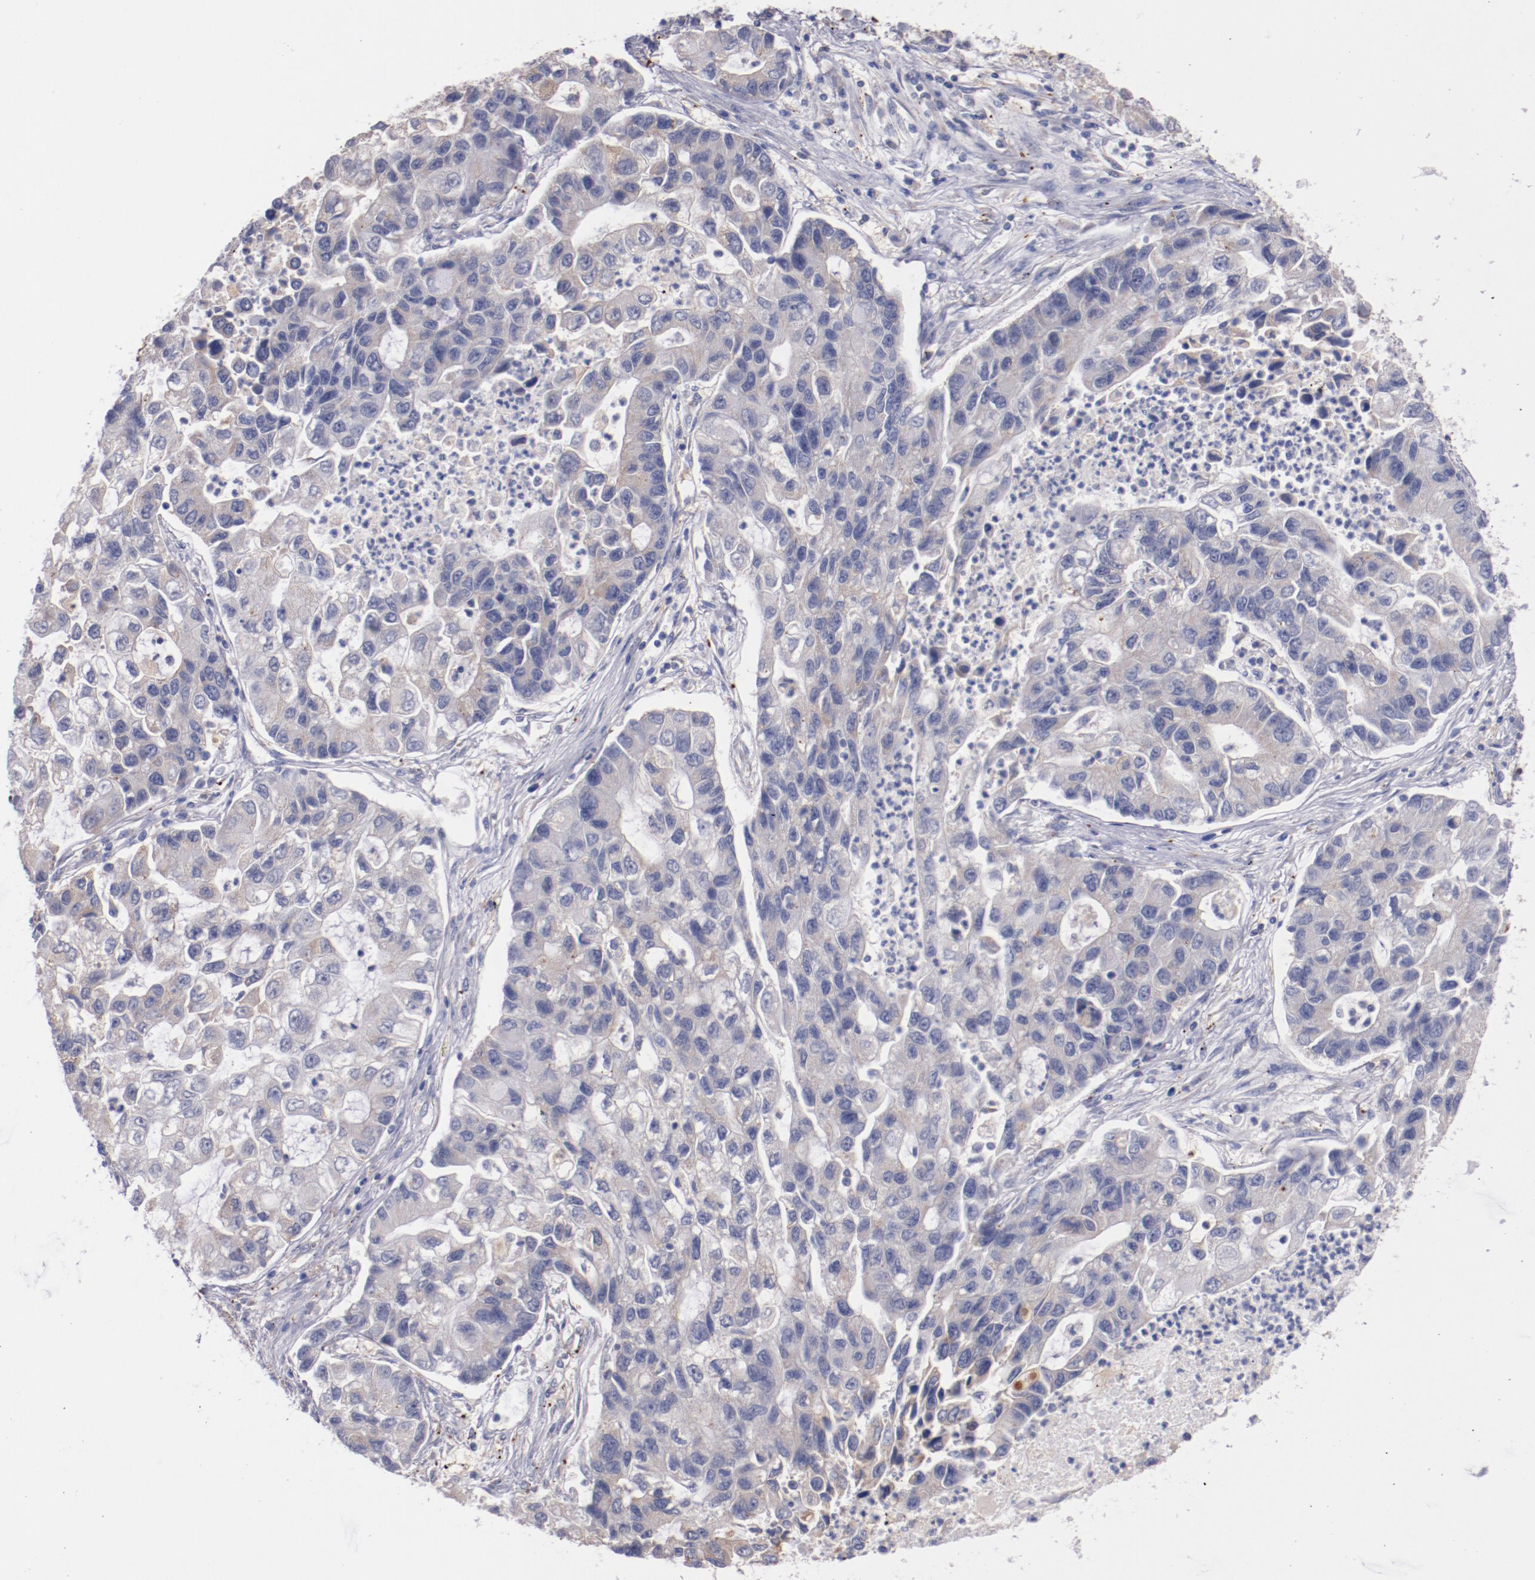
{"staining": {"intensity": "negative", "quantity": "none", "location": "none"}, "tissue": "lung cancer", "cell_type": "Tumor cells", "image_type": "cancer", "snomed": [{"axis": "morphology", "description": "Adenocarcinoma, NOS"}, {"axis": "topography", "description": "Lung"}], "caption": "DAB (3,3'-diaminobenzidine) immunohistochemical staining of lung cancer exhibits no significant staining in tumor cells. (Stains: DAB immunohistochemistry with hematoxylin counter stain, Microscopy: brightfield microscopy at high magnification).", "gene": "SRF", "patient": {"sex": "female", "age": 51}}